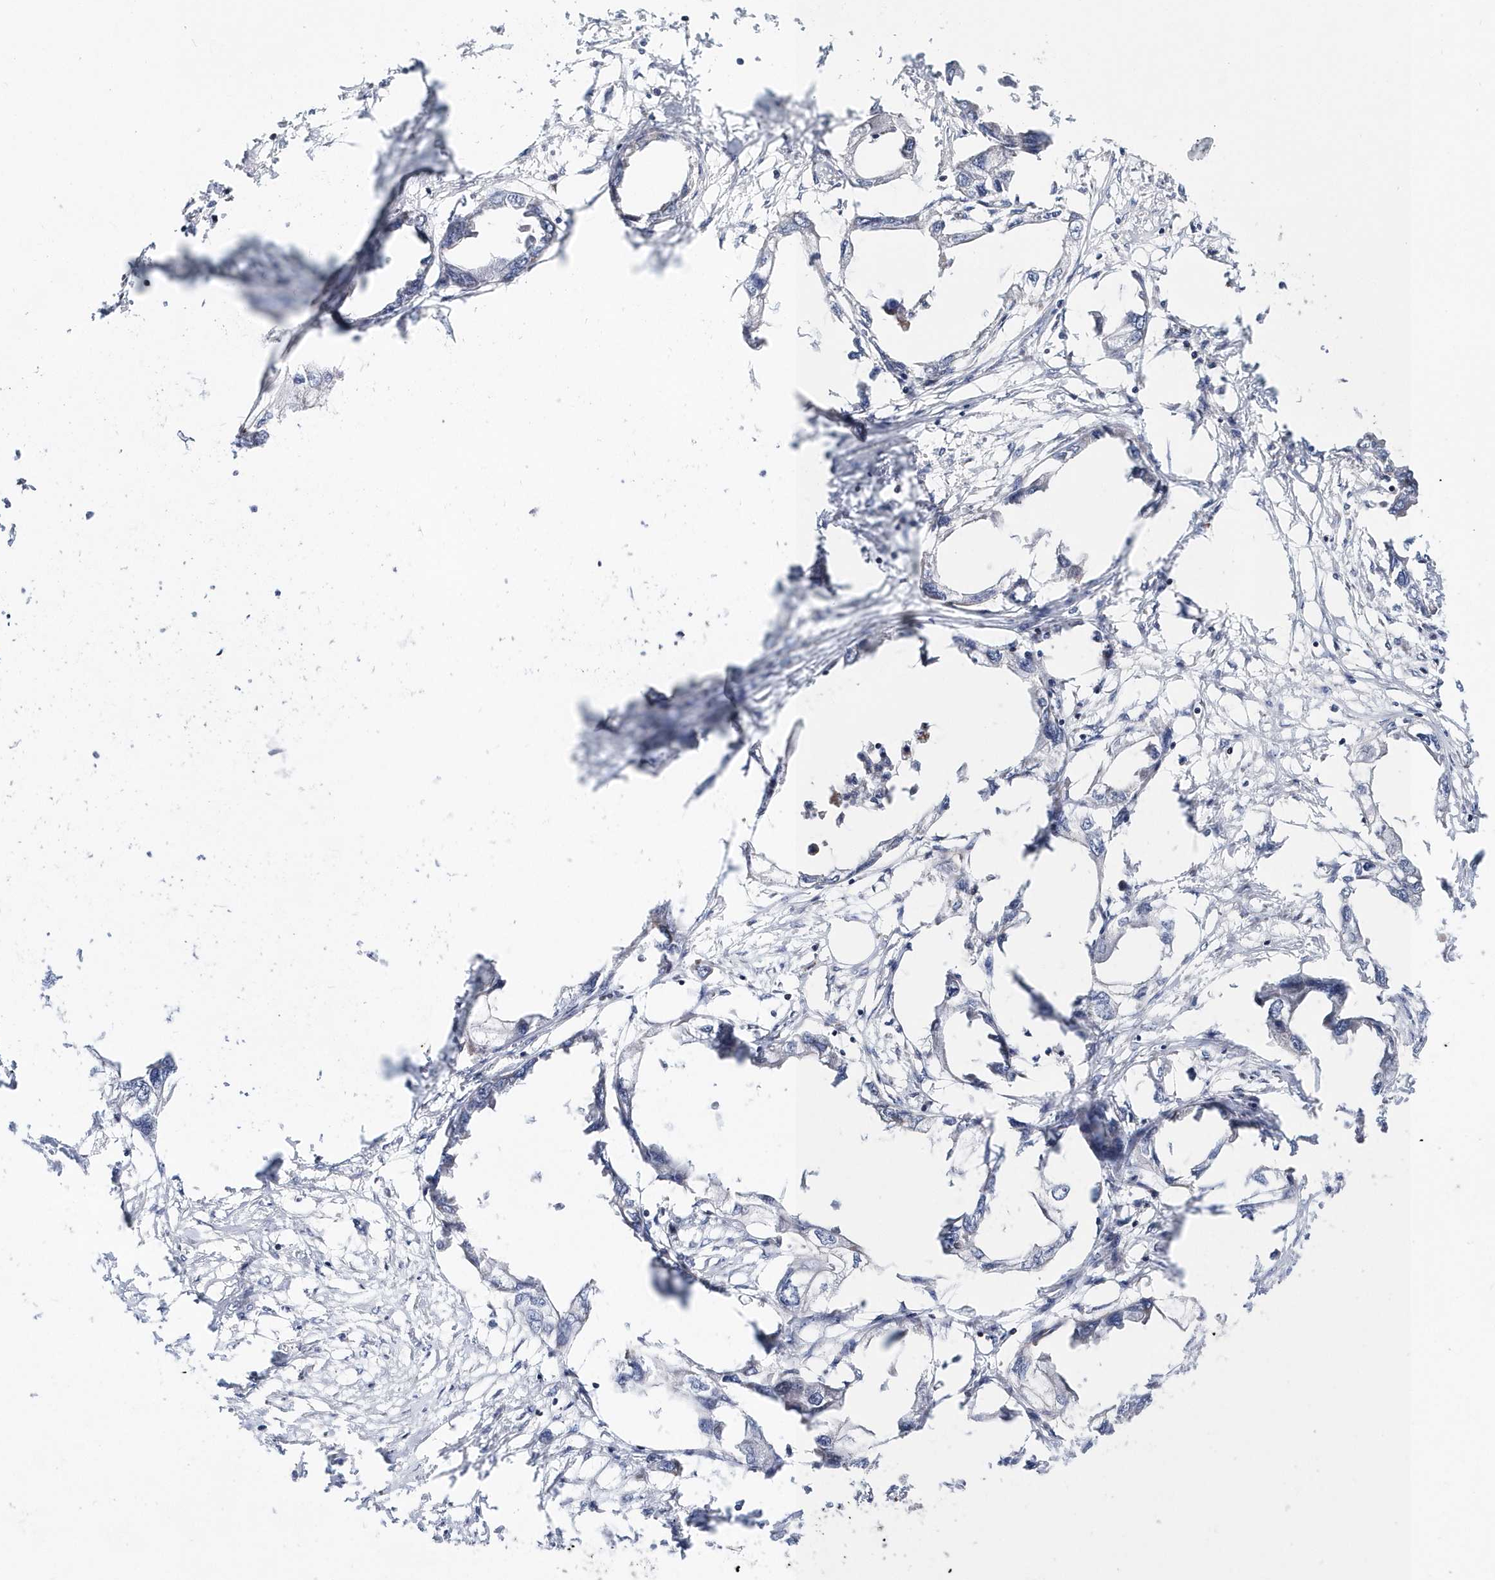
{"staining": {"intensity": "negative", "quantity": "none", "location": "none"}, "tissue": "endometrial cancer", "cell_type": "Tumor cells", "image_type": "cancer", "snomed": [{"axis": "morphology", "description": "Adenocarcinoma, NOS"}, {"axis": "morphology", "description": "Adenocarcinoma, metastatic, NOS"}, {"axis": "topography", "description": "Adipose tissue"}, {"axis": "topography", "description": "Endometrium"}], "caption": "Tumor cells are negative for protein expression in human endometrial cancer (metastatic adenocarcinoma).", "gene": "SPATA5", "patient": {"sex": "female", "age": 67}}